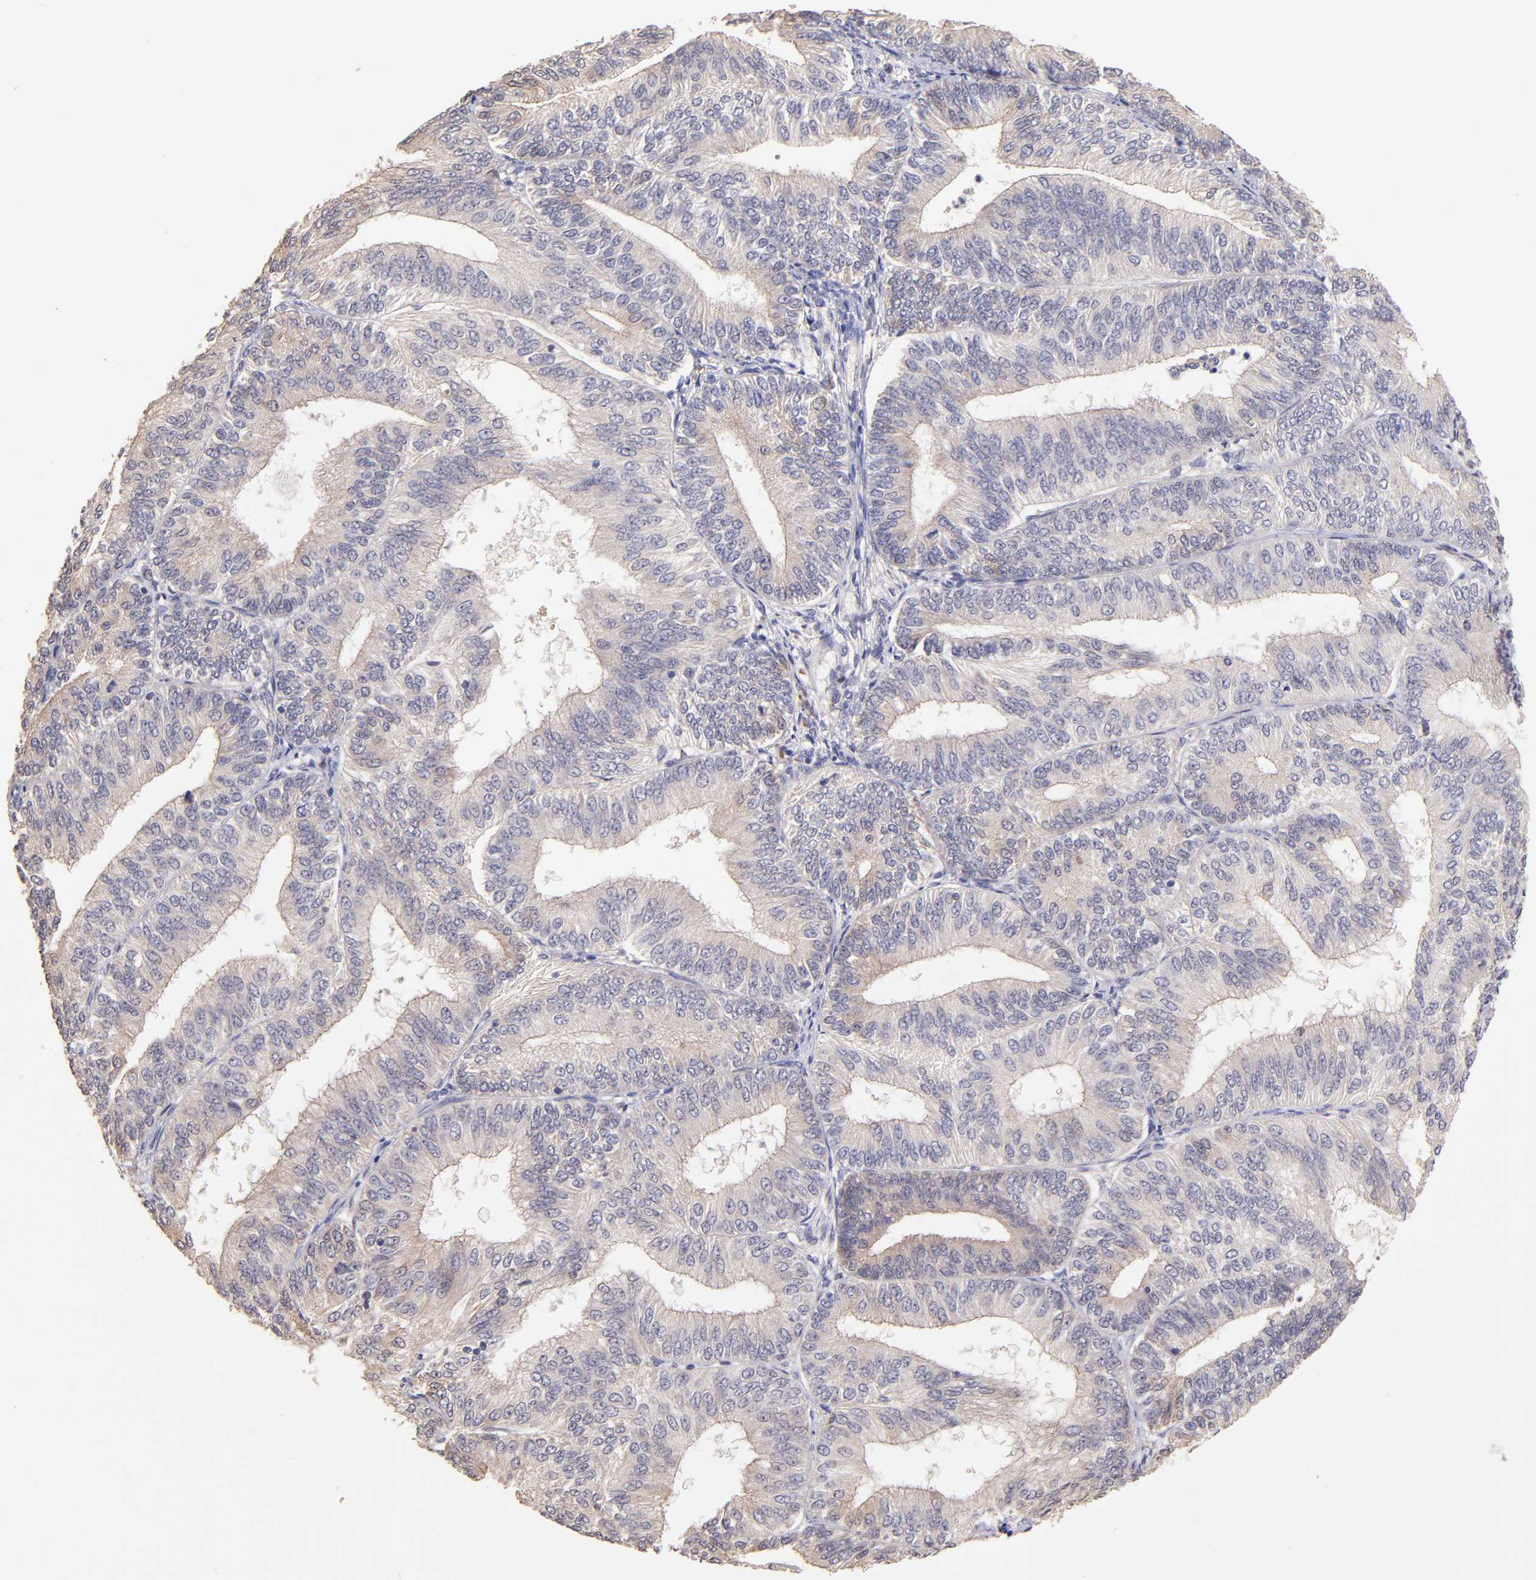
{"staining": {"intensity": "weak", "quantity": ">75%", "location": "cytoplasmic/membranous"}, "tissue": "endometrial cancer", "cell_type": "Tumor cells", "image_type": "cancer", "snomed": [{"axis": "morphology", "description": "Adenocarcinoma, NOS"}, {"axis": "topography", "description": "Endometrium"}], "caption": "Immunohistochemistry of human endometrial adenocarcinoma displays low levels of weak cytoplasmic/membranous positivity in about >75% of tumor cells. The staining was performed using DAB (3,3'-diaminobenzidine), with brown indicating positive protein expression. Nuclei are stained blue with hematoxylin.", "gene": "RNASEL", "patient": {"sex": "female", "age": 55}}